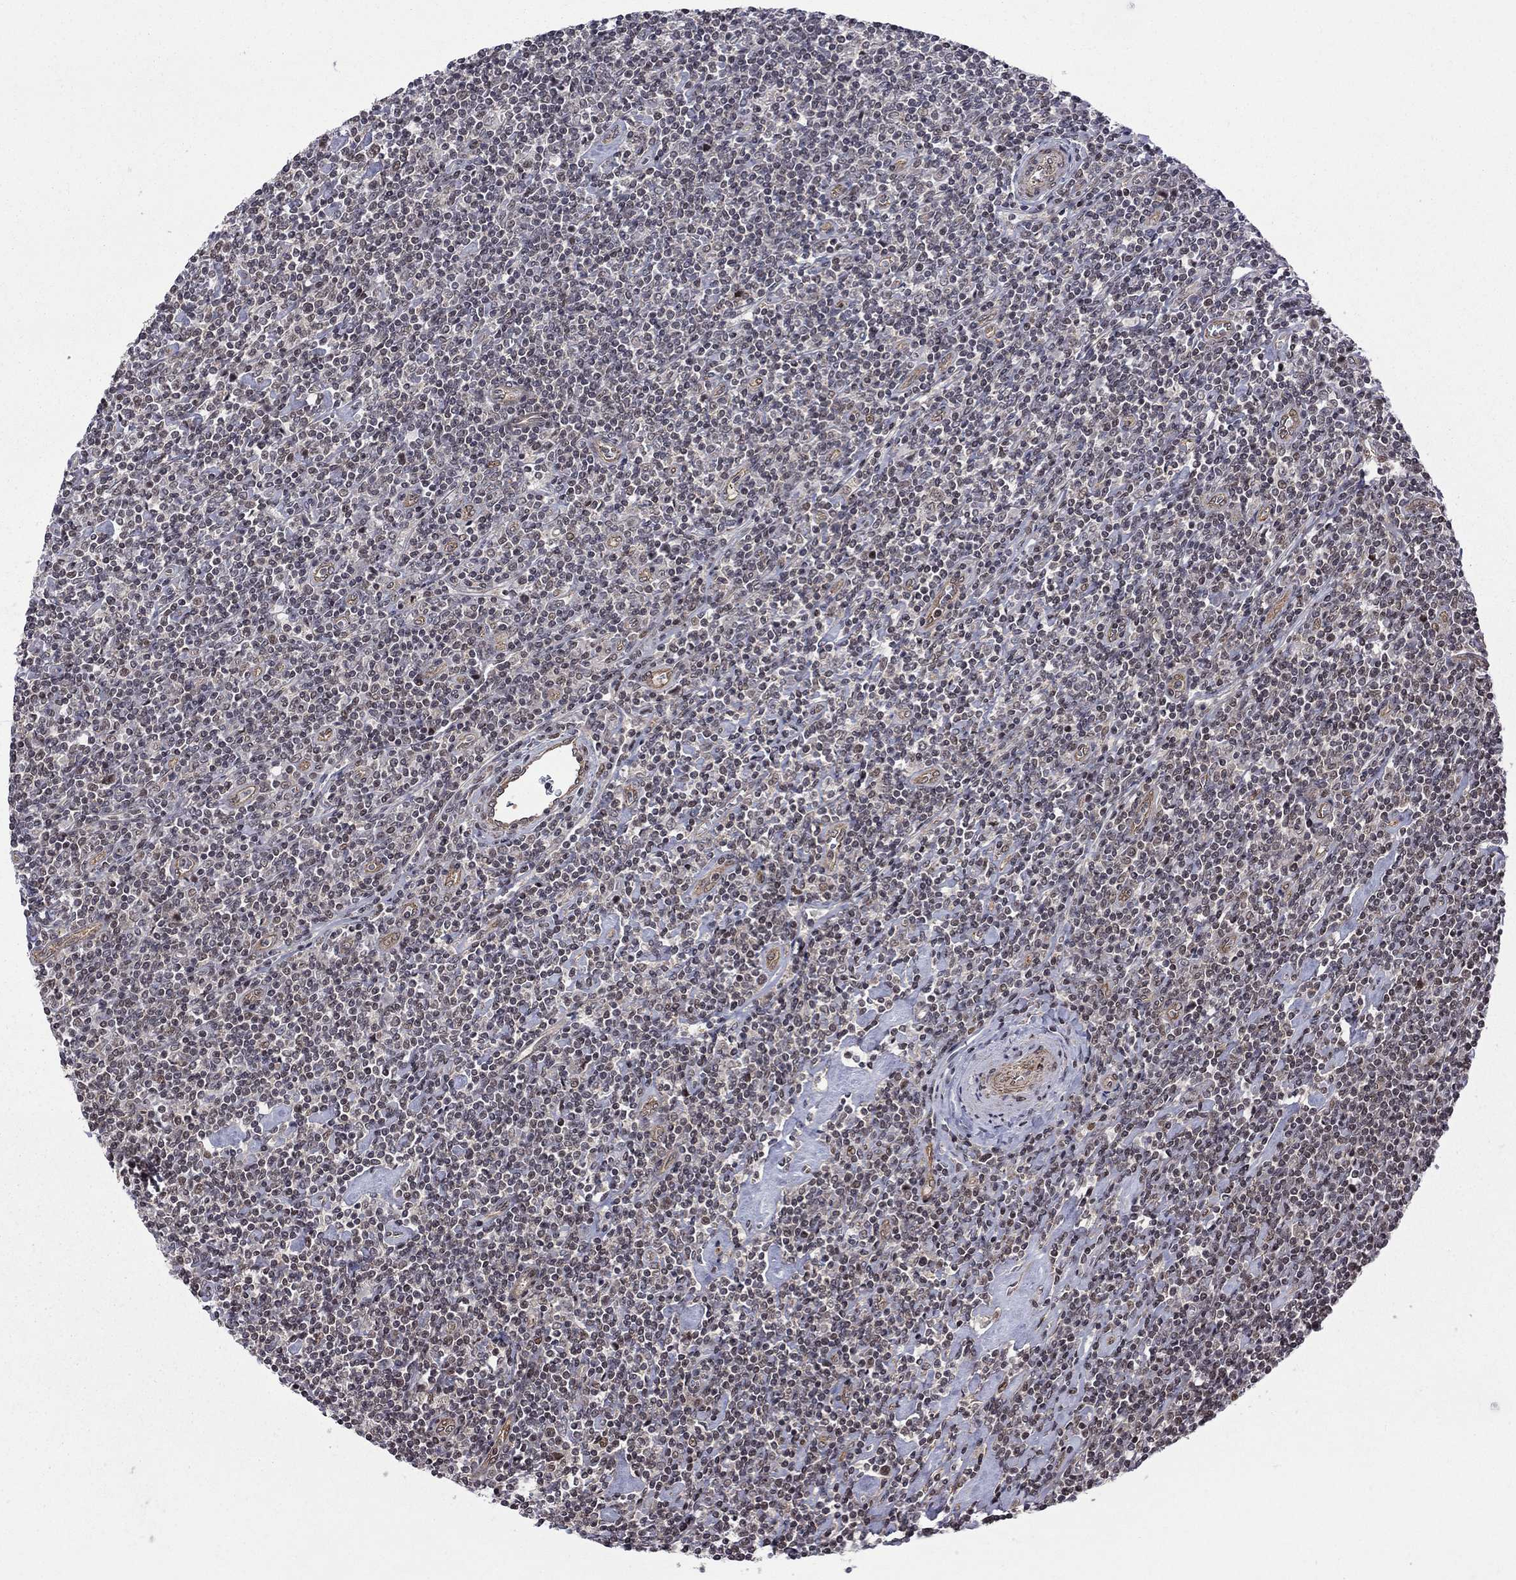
{"staining": {"intensity": "negative", "quantity": "none", "location": "none"}, "tissue": "lymphoma", "cell_type": "Tumor cells", "image_type": "cancer", "snomed": [{"axis": "morphology", "description": "Hodgkin's disease, NOS"}, {"axis": "topography", "description": "Lymph node"}], "caption": "A high-resolution photomicrograph shows immunohistochemistry (IHC) staining of lymphoma, which displays no significant positivity in tumor cells. The staining is performed using DAB (3,3'-diaminobenzidine) brown chromogen with nuclei counter-stained in using hematoxylin.", "gene": "BRF1", "patient": {"sex": "male", "age": 40}}